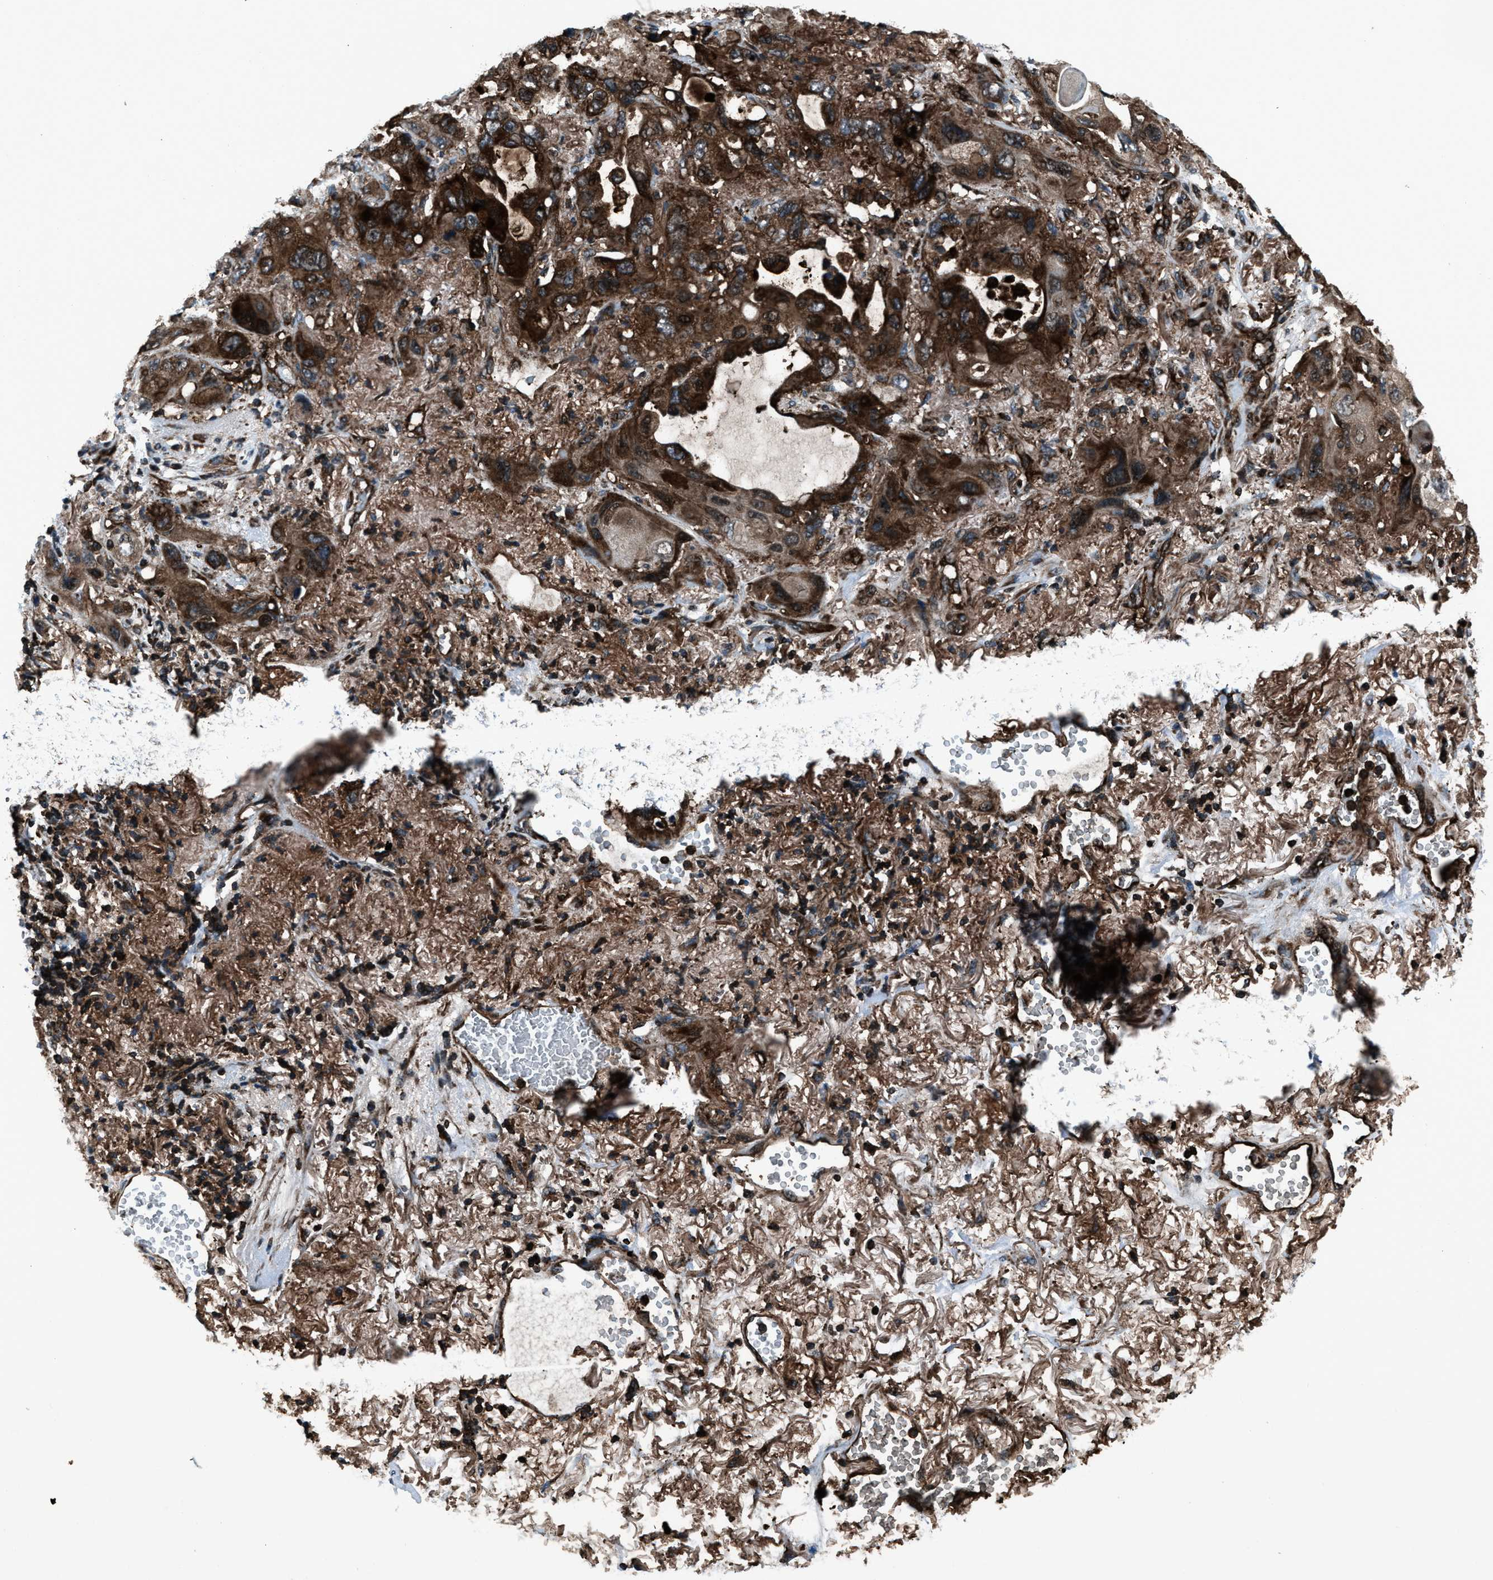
{"staining": {"intensity": "strong", "quantity": ">75%", "location": "cytoplasmic/membranous,nuclear"}, "tissue": "lung cancer", "cell_type": "Tumor cells", "image_type": "cancer", "snomed": [{"axis": "morphology", "description": "Squamous cell carcinoma, NOS"}, {"axis": "topography", "description": "Lung"}], "caption": "Squamous cell carcinoma (lung) stained with immunohistochemistry shows strong cytoplasmic/membranous and nuclear positivity in approximately >75% of tumor cells. (Stains: DAB (3,3'-diaminobenzidine) in brown, nuclei in blue, Microscopy: brightfield microscopy at high magnification).", "gene": "SNX30", "patient": {"sex": "female", "age": 73}}